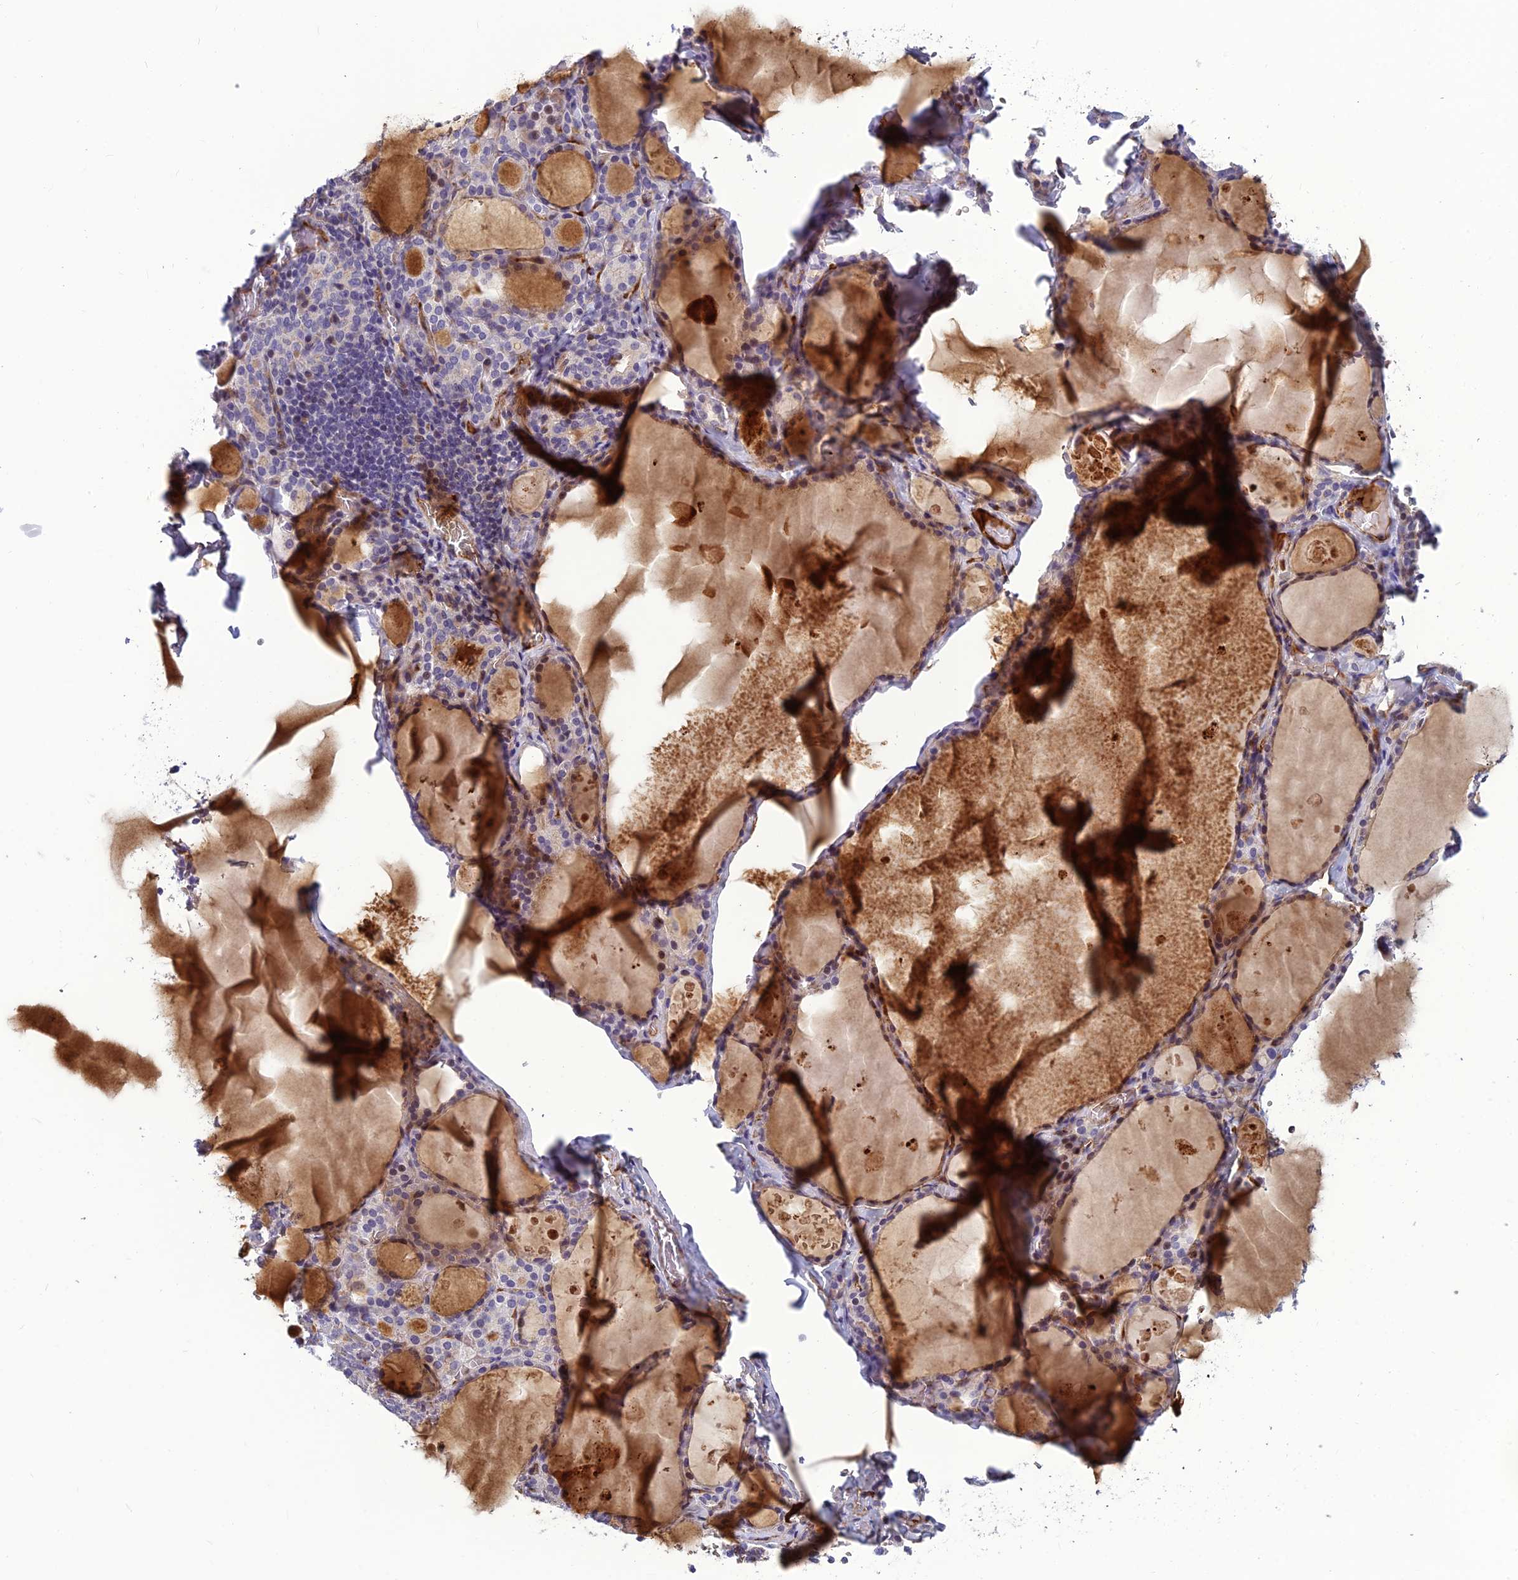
{"staining": {"intensity": "weak", "quantity": "<25%", "location": "cytoplasmic/membranous,nuclear"}, "tissue": "thyroid gland", "cell_type": "Glandular cells", "image_type": "normal", "snomed": [{"axis": "morphology", "description": "Normal tissue, NOS"}, {"axis": "topography", "description": "Thyroid gland"}], "caption": "The photomicrograph reveals no significant expression in glandular cells of thyroid gland. The staining is performed using DAB brown chromogen with nuclei counter-stained in using hematoxylin.", "gene": "CLEC11A", "patient": {"sex": "male", "age": 56}}